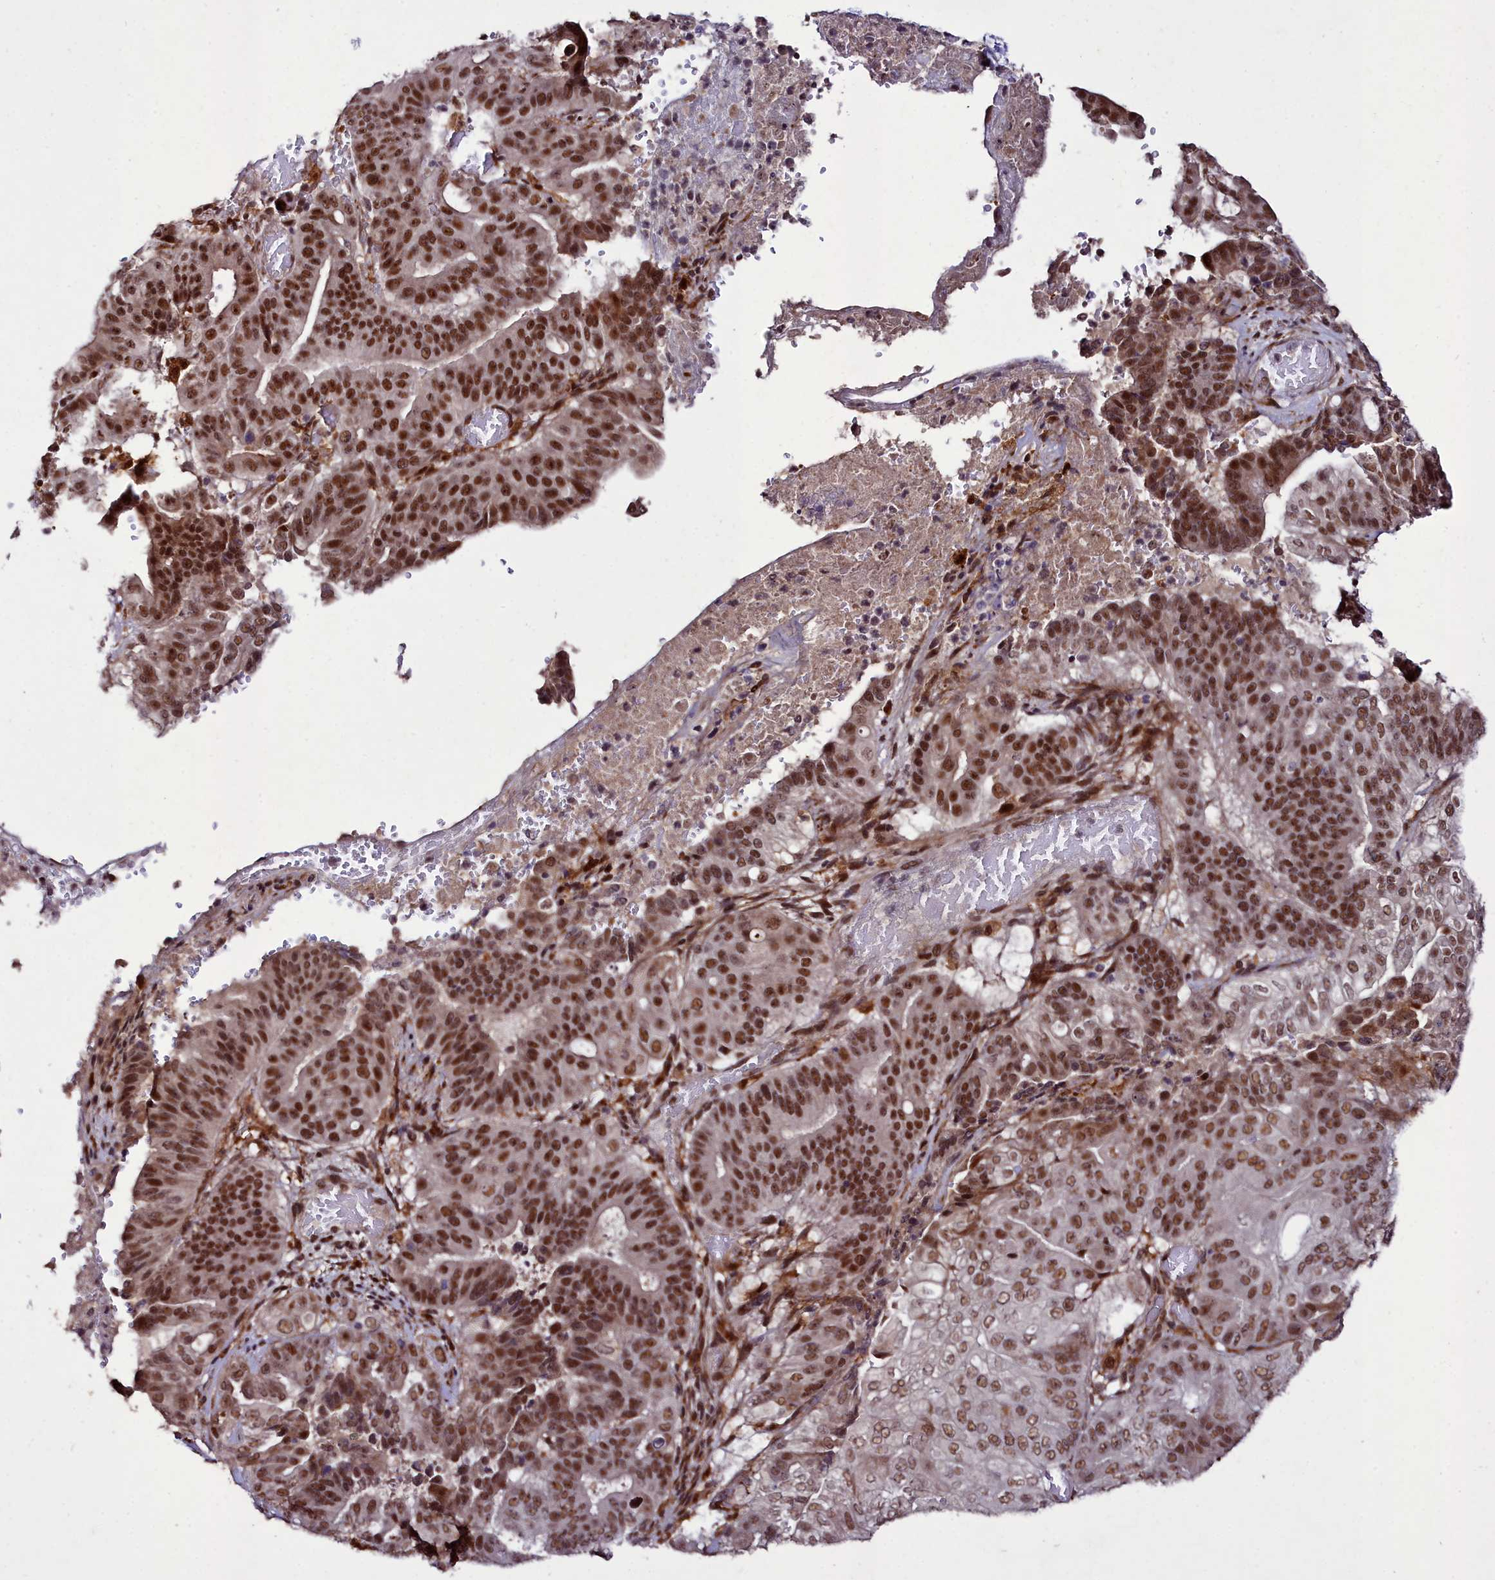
{"staining": {"intensity": "strong", "quantity": ">75%", "location": "nuclear"}, "tissue": "pancreatic cancer", "cell_type": "Tumor cells", "image_type": "cancer", "snomed": [{"axis": "morphology", "description": "Adenocarcinoma, NOS"}, {"axis": "topography", "description": "Pancreas"}], "caption": "Immunohistochemistry (IHC) of pancreatic cancer (adenocarcinoma) exhibits high levels of strong nuclear positivity in approximately >75% of tumor cells.", "gene": "CXXC1", "patient": {"sex": "female", "age": 77}}